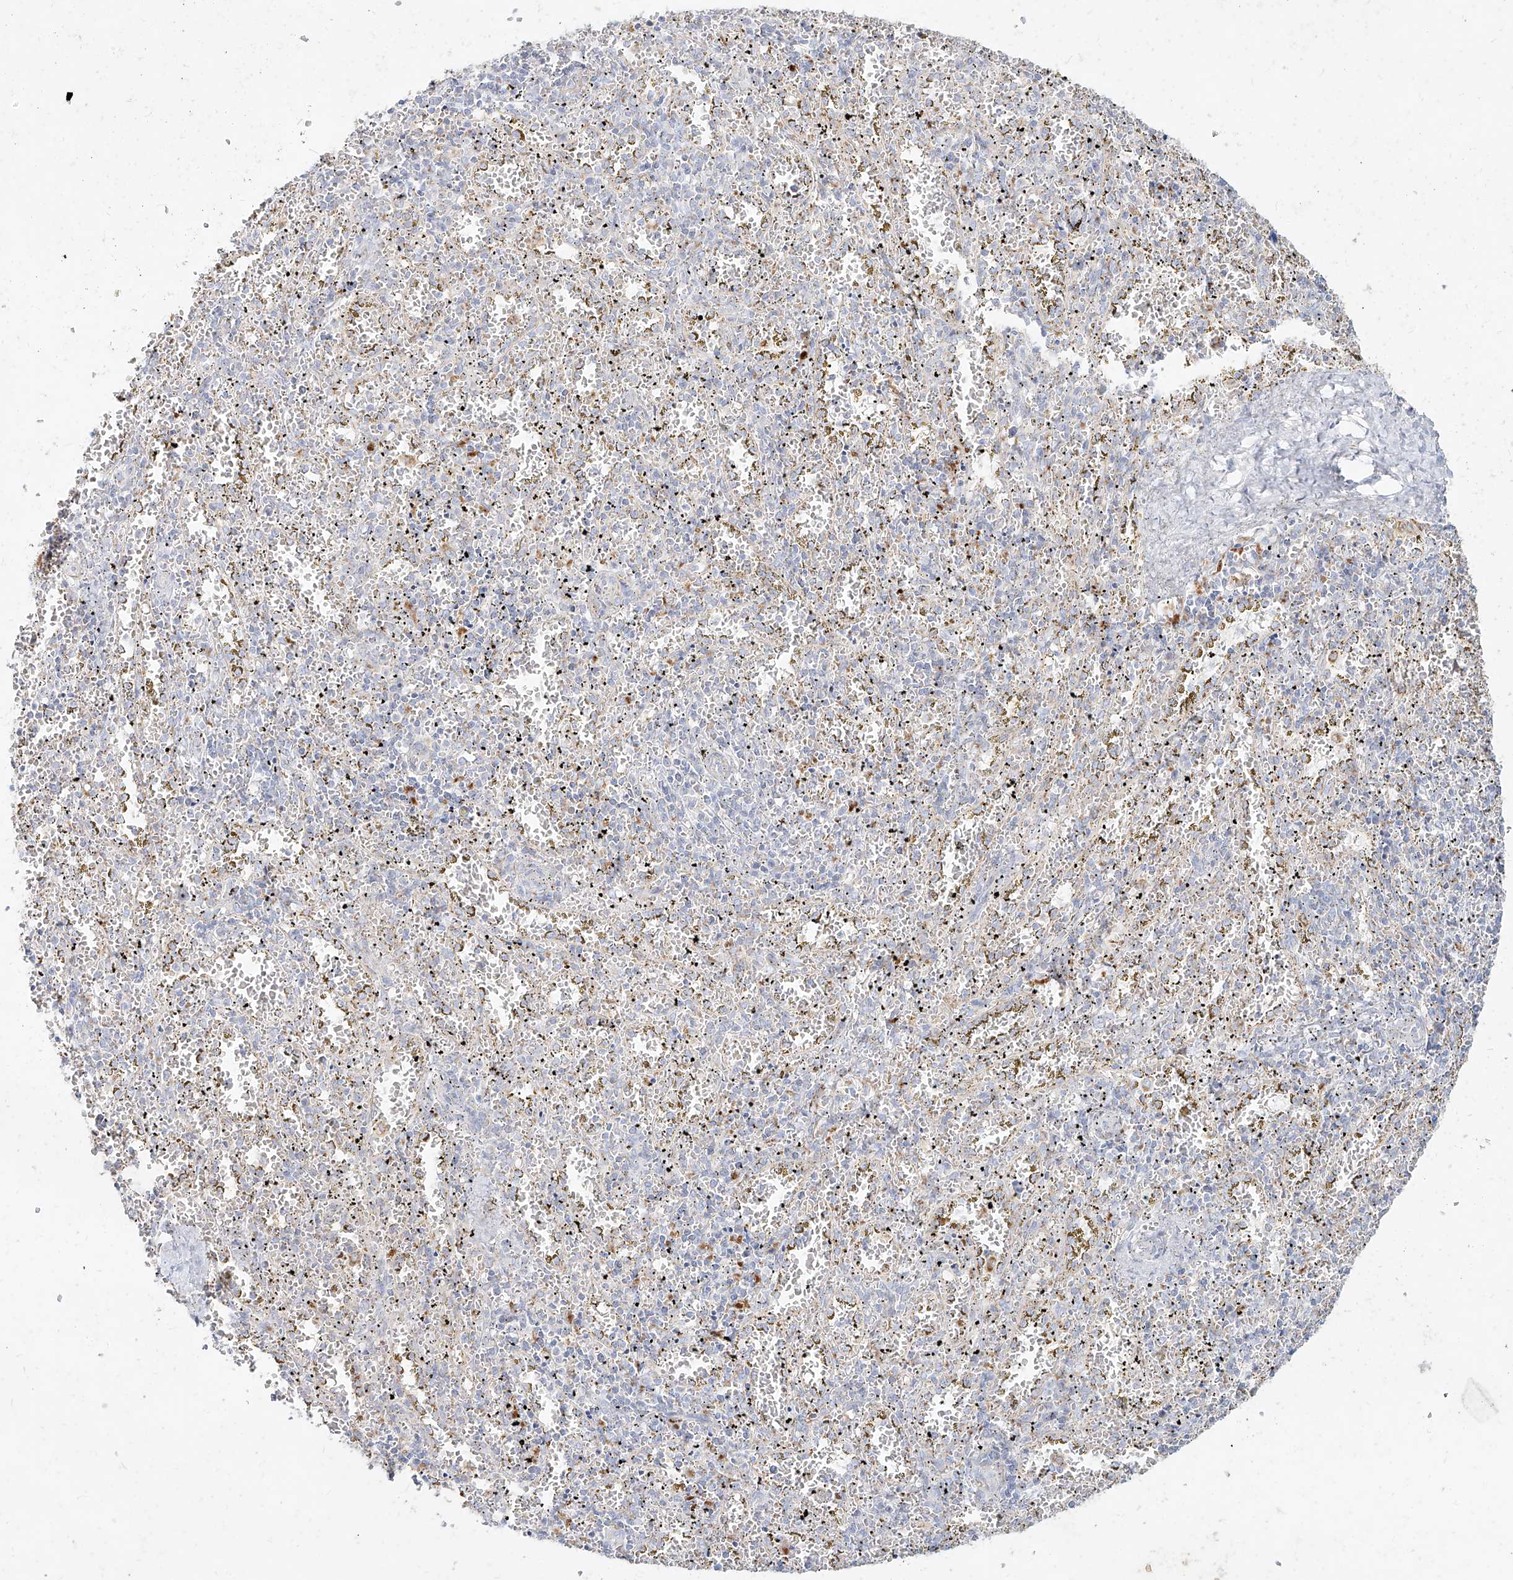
{"staining": {"intensity": "moderate", "quantity": "<25%", "location": "cytoplasmic/membranous"}, "tissue": "spleen", "cell_type": "Cells in red pulp", "image_type": "normal", "snomed": [{"axis": "morphology", "description": "Normal tissue, NOS"}, {"axis": "topography", "description": "Spleen"}], "caption": "Cells in red pulp show moderate cytoplasmic/membranous positivity in approximately <25% of cells in unremarkable spleen.", "gene": "MTX2", "patient": {"sex": "male", "age": 11}}